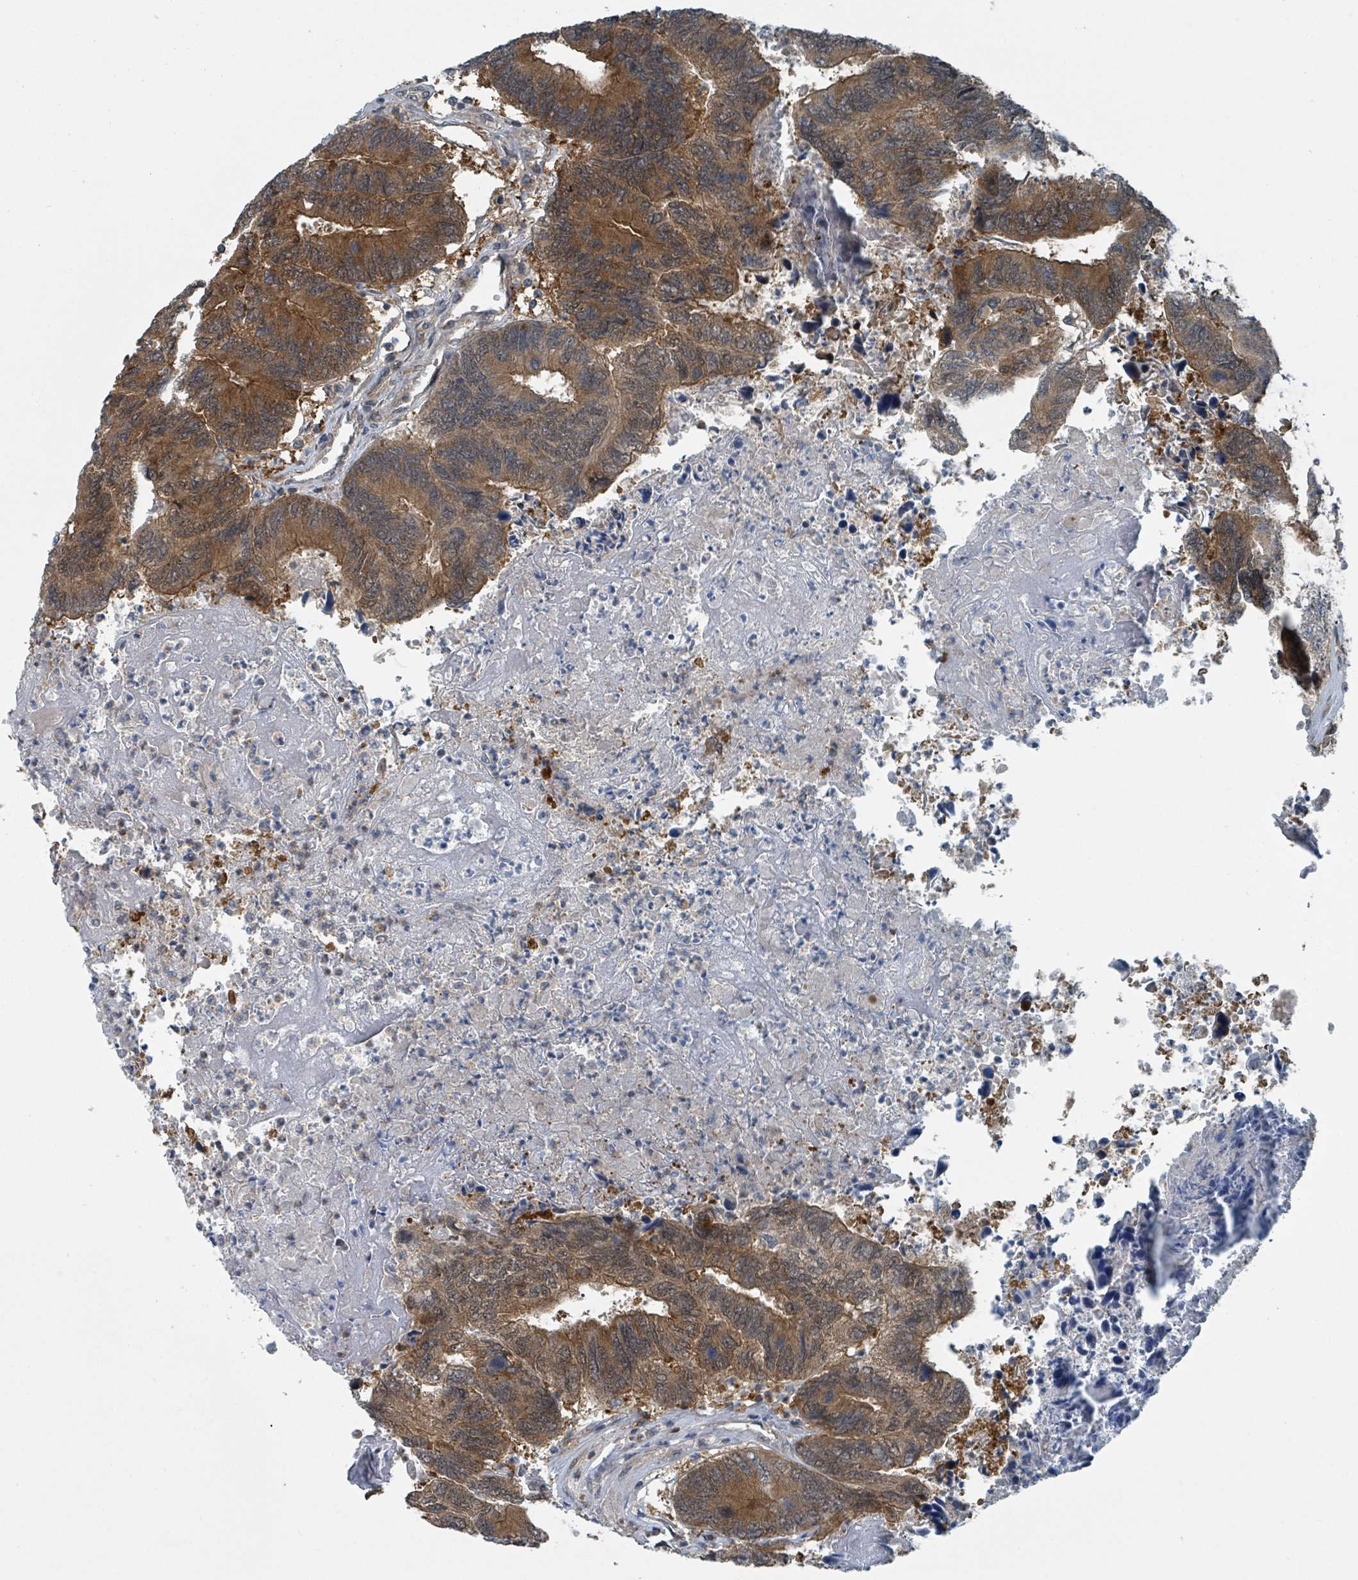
{"staining": {"intensity": "moderate", "quantity": ">75%", "location": "cytoplasmic/membranous"}, "tissue": "colorectal cancer", "cell_type": "Tumor cells", "image_type": "cancer", "snomed": [{"axis": "morphology", "description": "Adenocarcinoma, NOS"}, {"axis": "topography", "description": "Colon"}], "caption": "Approximately >75% of tumor cells in human adenocarcinoma (colorectal) show moderate cytoplasmic/membranous protein positivity as visualized by brown immunohistochemical staining.", "gene": "GOLGA7", "patient": {"sex": "female", "age": 67}}